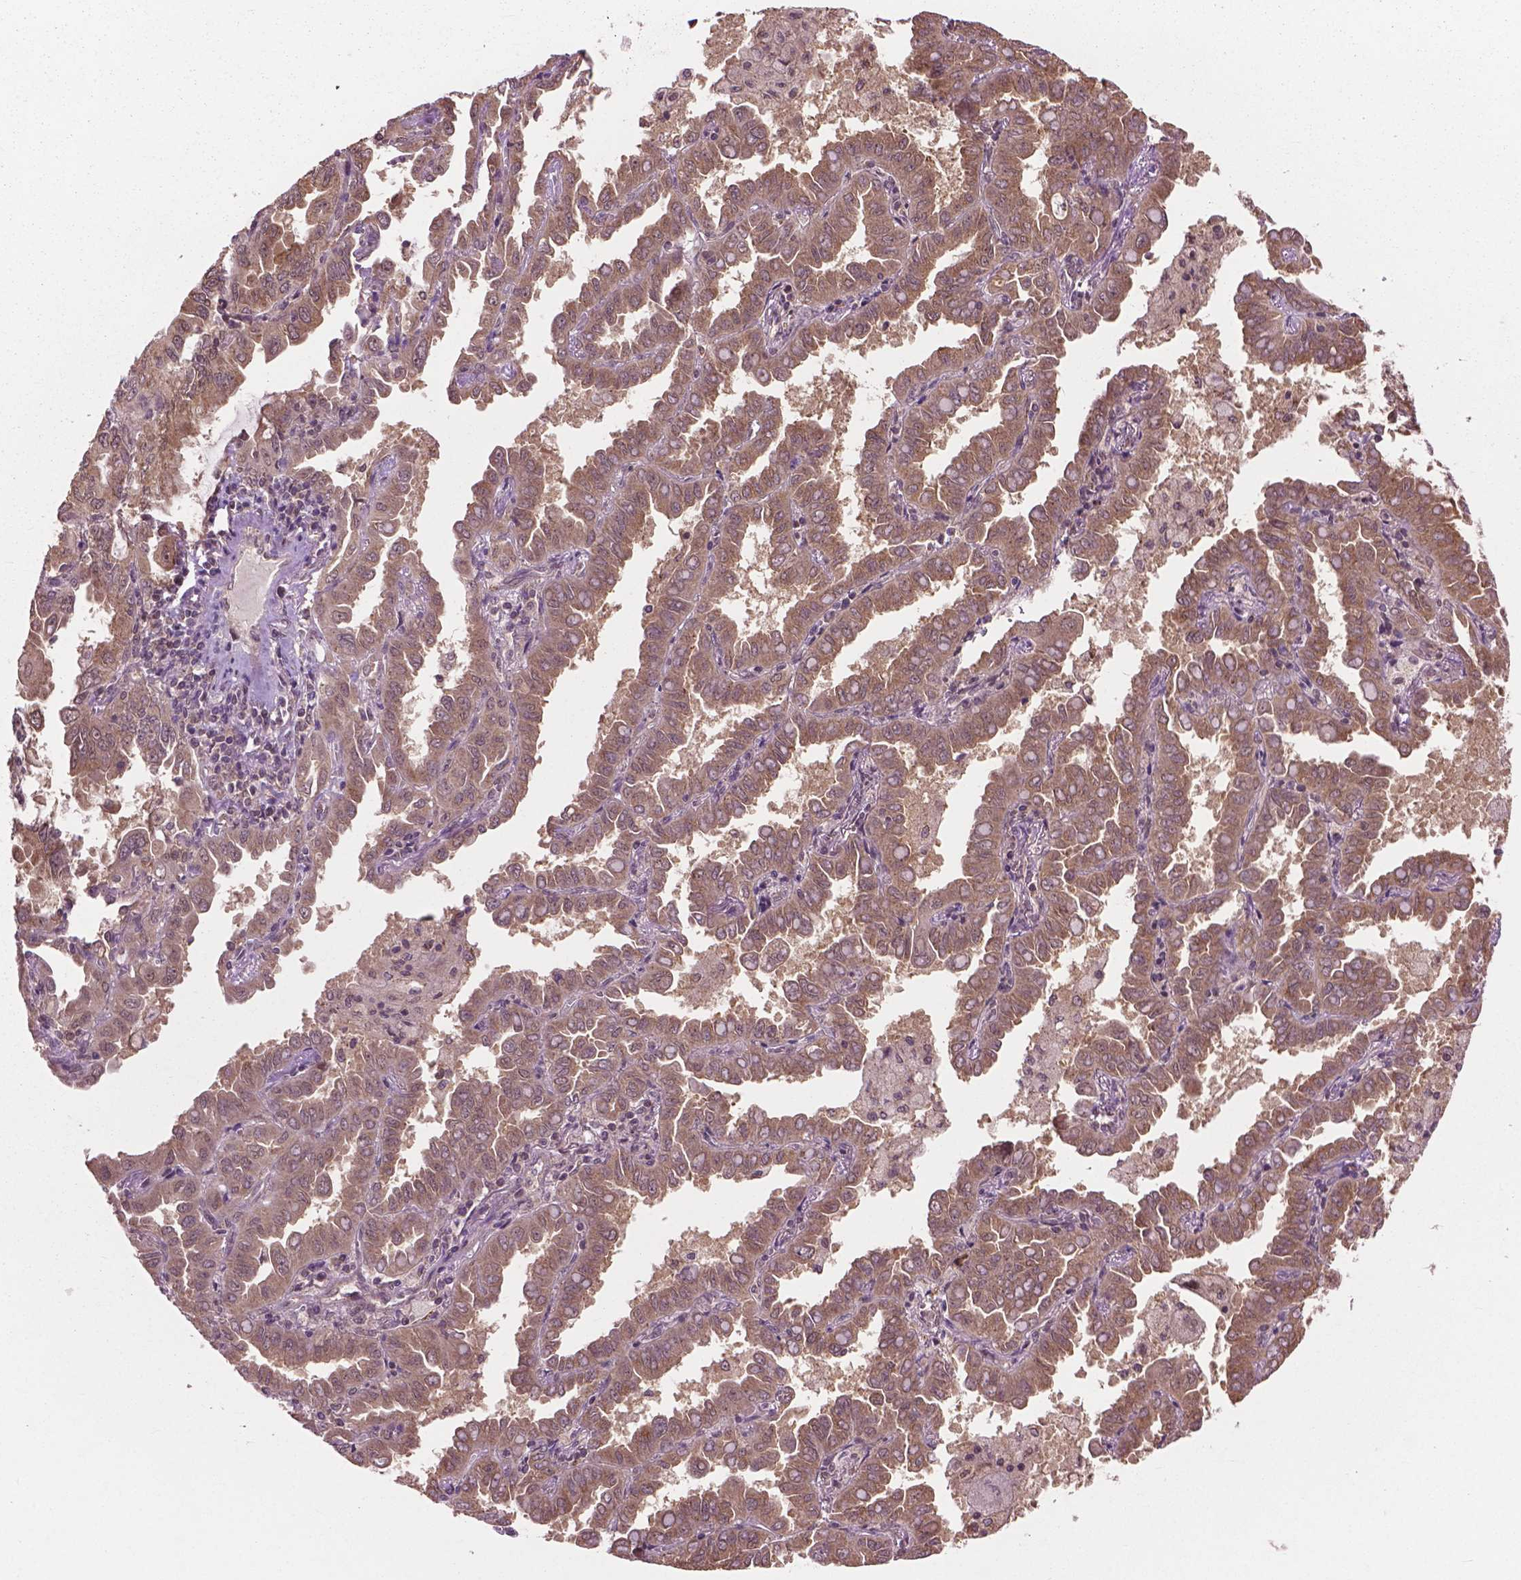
{"staining": {"intensity": "moderate", "quantity": ">75%", "location": "cytoplasmic/membranous"}, "tissue": "lung cancer", "cell_type": "Tumor cells", "image_type": "cancer", "snomed": [{"axis": "morphology", "description": "Adenocarcinoma, NOS"}, {"axis": "topography", "description": "Lung"}], "caption": "Adenocarcinoma (lung) stained with immunohistochemistry (IHC) demonstrates moderate cytoplasmic/membranous positivity in about >75% of tumor cells.", "gene": "PPP1CB", "patient": {"sex": "male", "age": 64}}